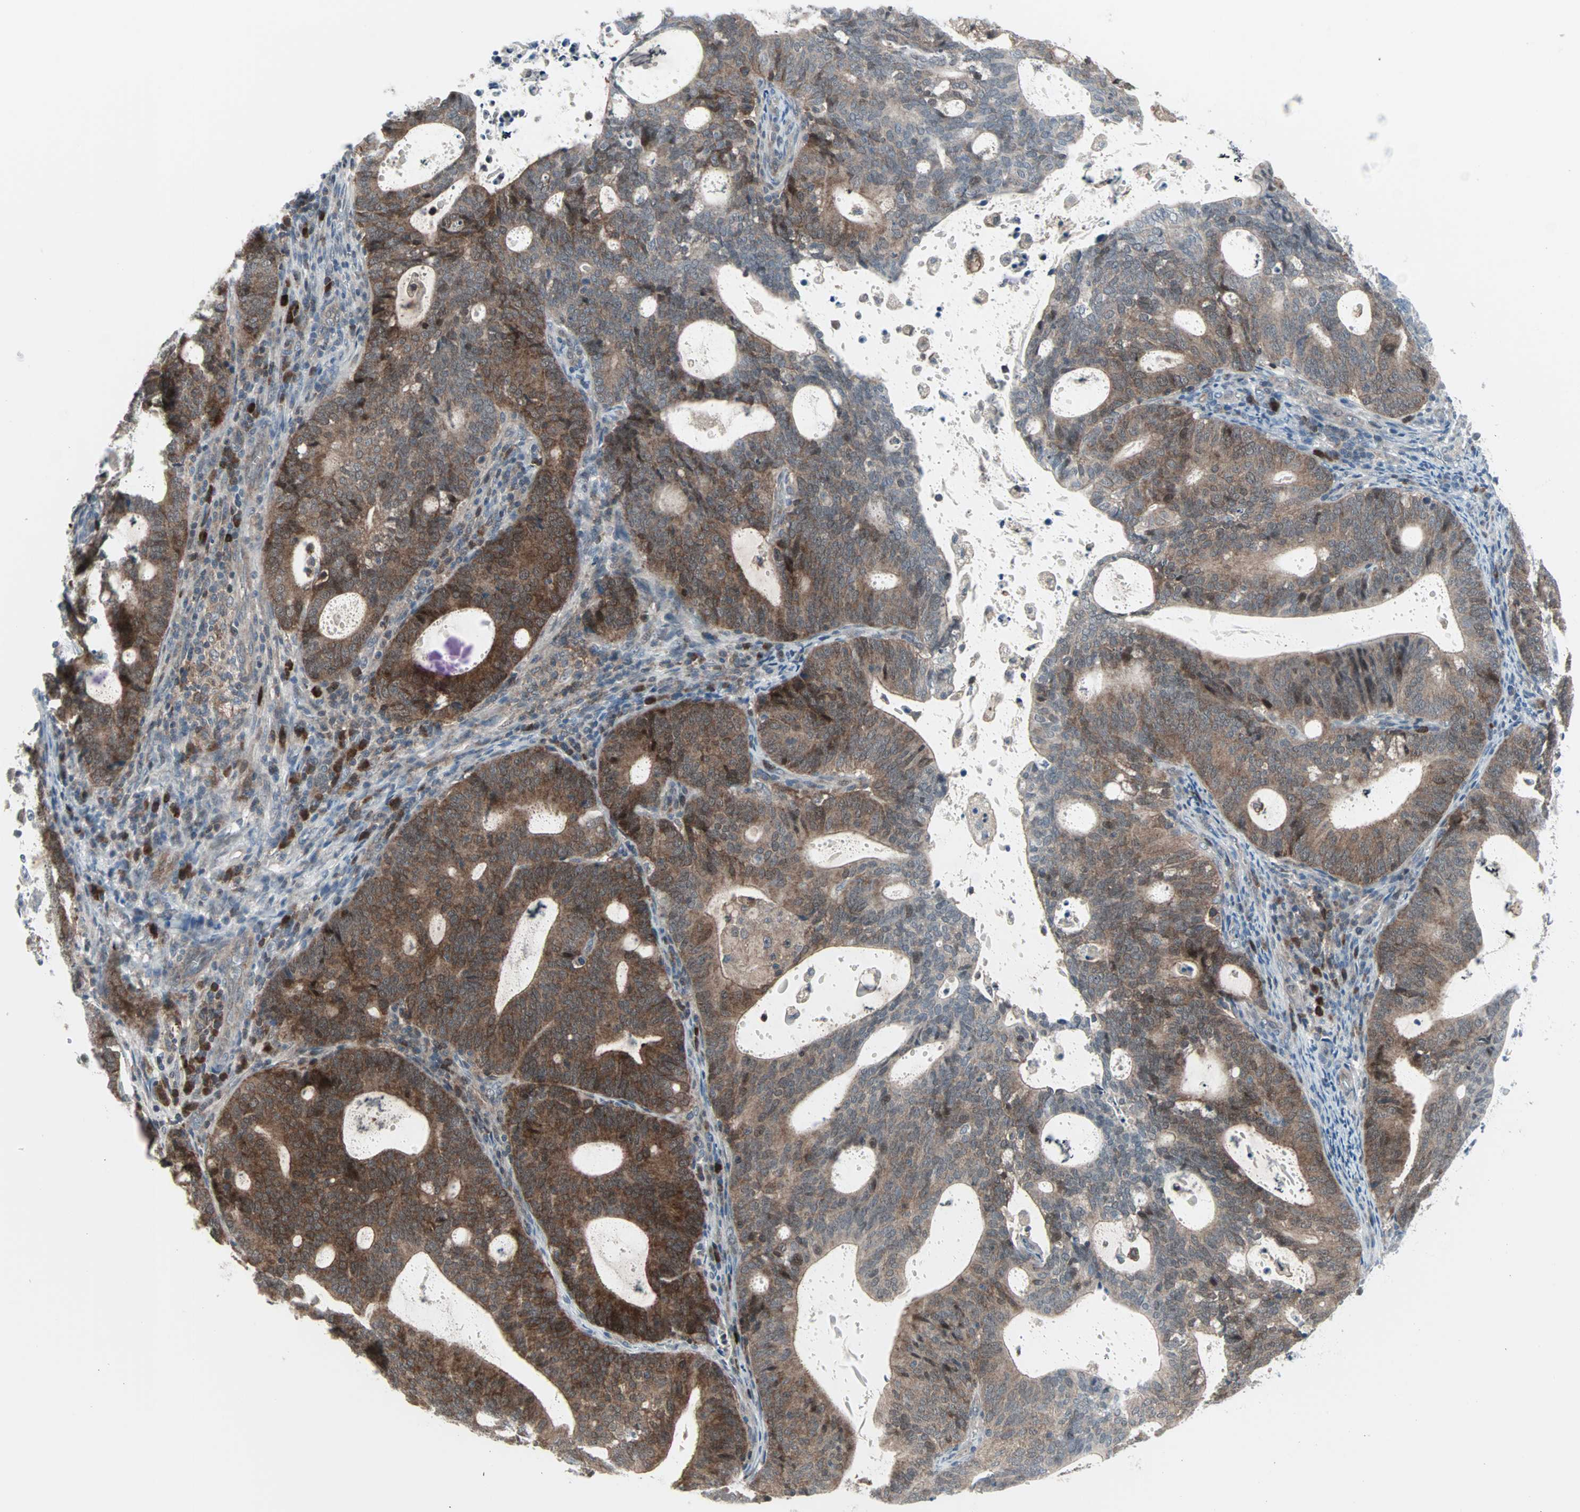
{"staining": {"intensity": "moderate", "quantity": "25%-75%", "location": "cytoplasmic/membranous,nuclear"}, "tissue": "endometrial cancer", "cell_type": "Tumor cells", "image_type": "cancer", "snomed": [{"axis": "morphology", "description": "Adenocarcinoma, NOS"}, {"axis": "topography", "description": "Uterus"}], "caption": "Moderate cytoplasmic/membranous and nuclear staining for a protein is present in approximately 25%-75% of tumor cells of endometrial cancer (adenocarcinoma) using IHC.", "gene": "CASP3", "patient": {"sex": "female", "age": 83}}